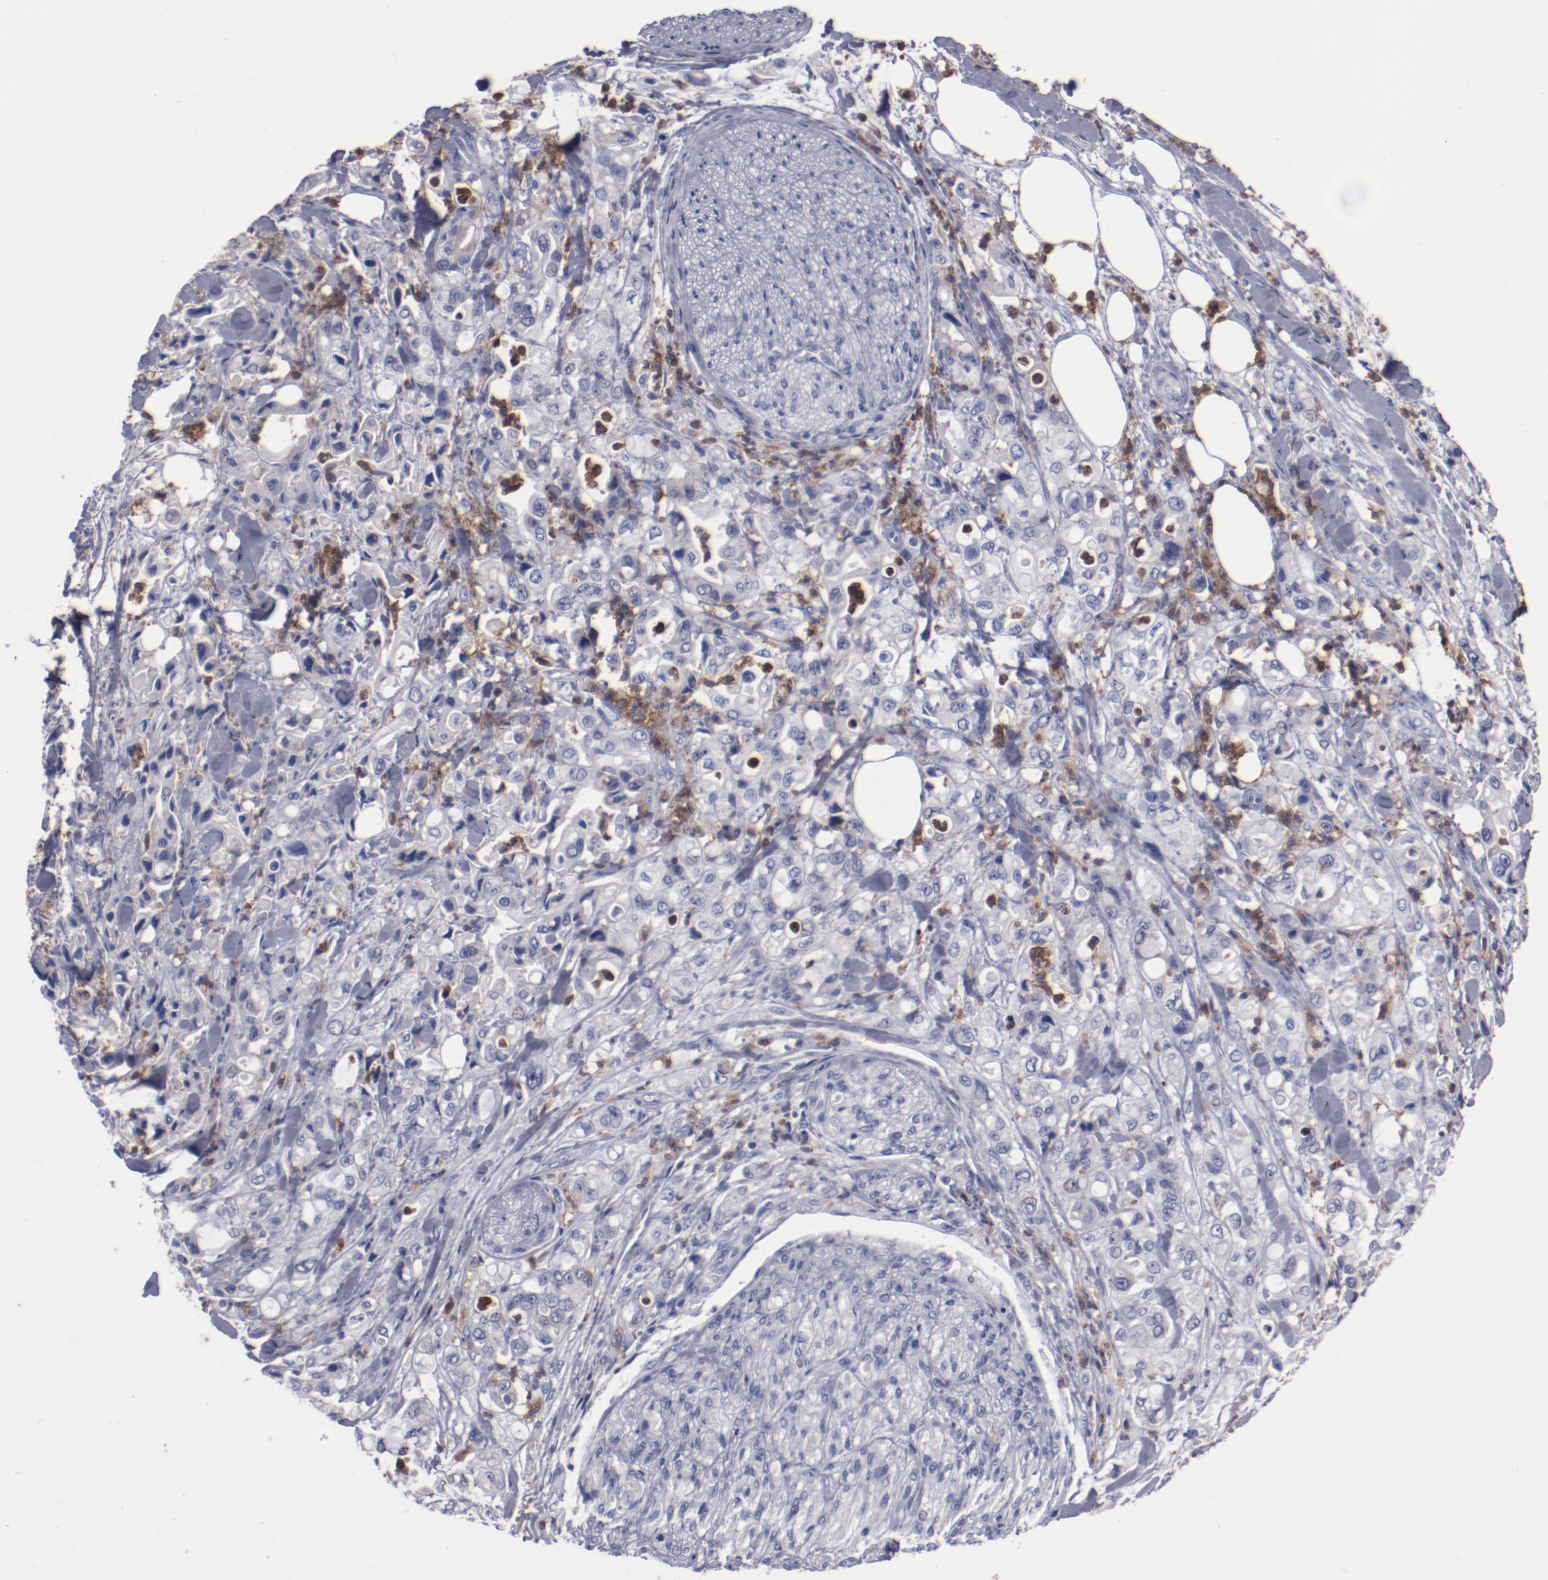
{"staining": {"intensity": "weak", "quantity": ">75%", "location": "cytoplasmic/membranous"}, "tissue": "pancreatic cancer", "cell_type": "Tumor cells", "image_type": "cancer", "snomed": [{"axis": "morphology", "description": "Adenocarcinoma, NOS"}, {"axis": "topography", "description": "Pancreas"}], "caption": "A photomicrograph of pancreatic cancer stained for a protein displays weak cytoplasmic/membranous brown staining in tumor cells. The staining was performed using DAB to visualize the protein expression in brown, while the nuclei were stained in blue with hematoxylin (Magnification: 20x).", "gene": "FGR", "patient": {"sex": "male", "age": 70}}